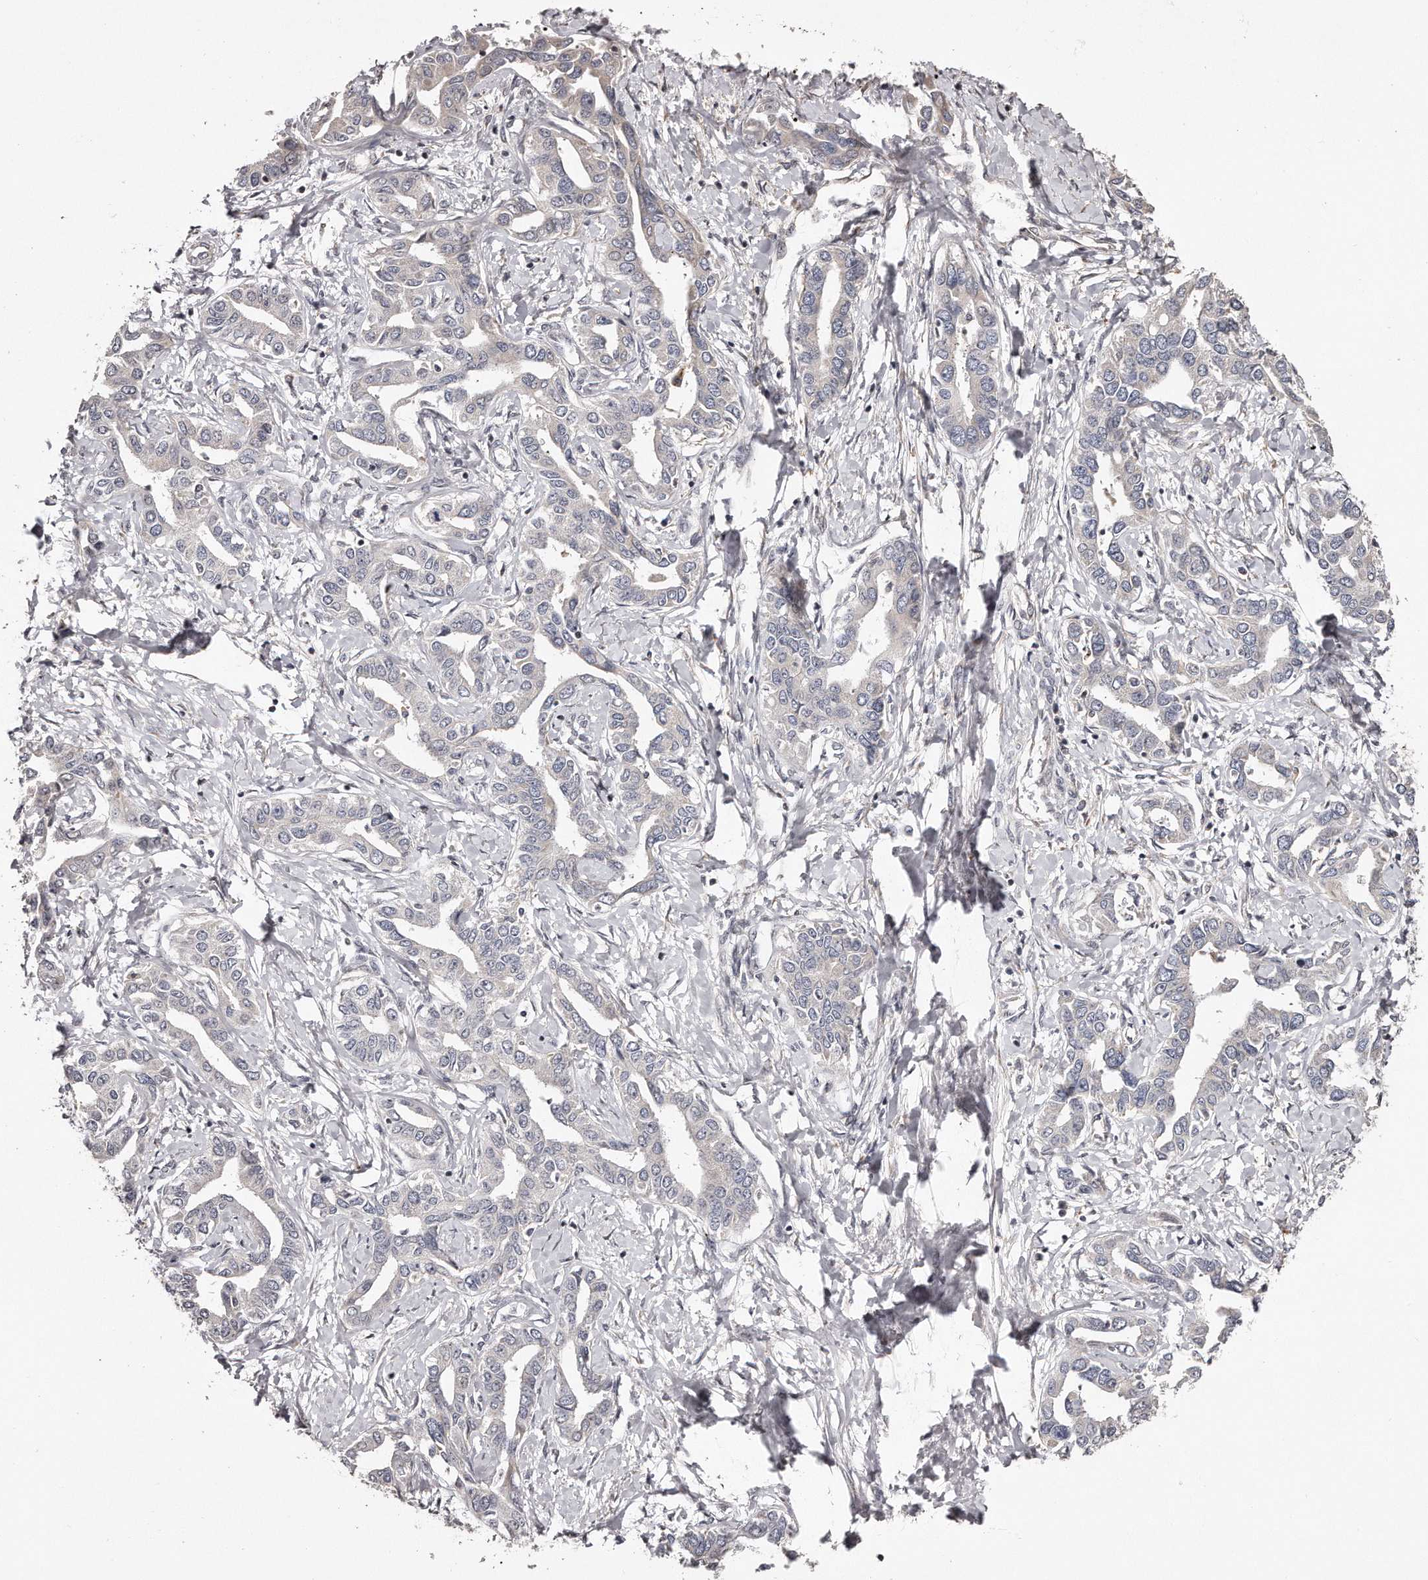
{"staining": {"intensity": "negative", "quantity": "none", "location": "none"}, "tissue": "liver cancer", "cell_type": "Tumor cells", "image_type": "cancer", "snomed": [{"axis": "morphology", "description": "Cholangiocarcinoma"}, {"axis": "topography", "description": "Liver"}], "caption": "Tumor cells show no significant protein staining in liver cancer (cholangiocarcinoma).", "gene": "TRAPPC14", "patient": {"sex": "male", "age": 59}}